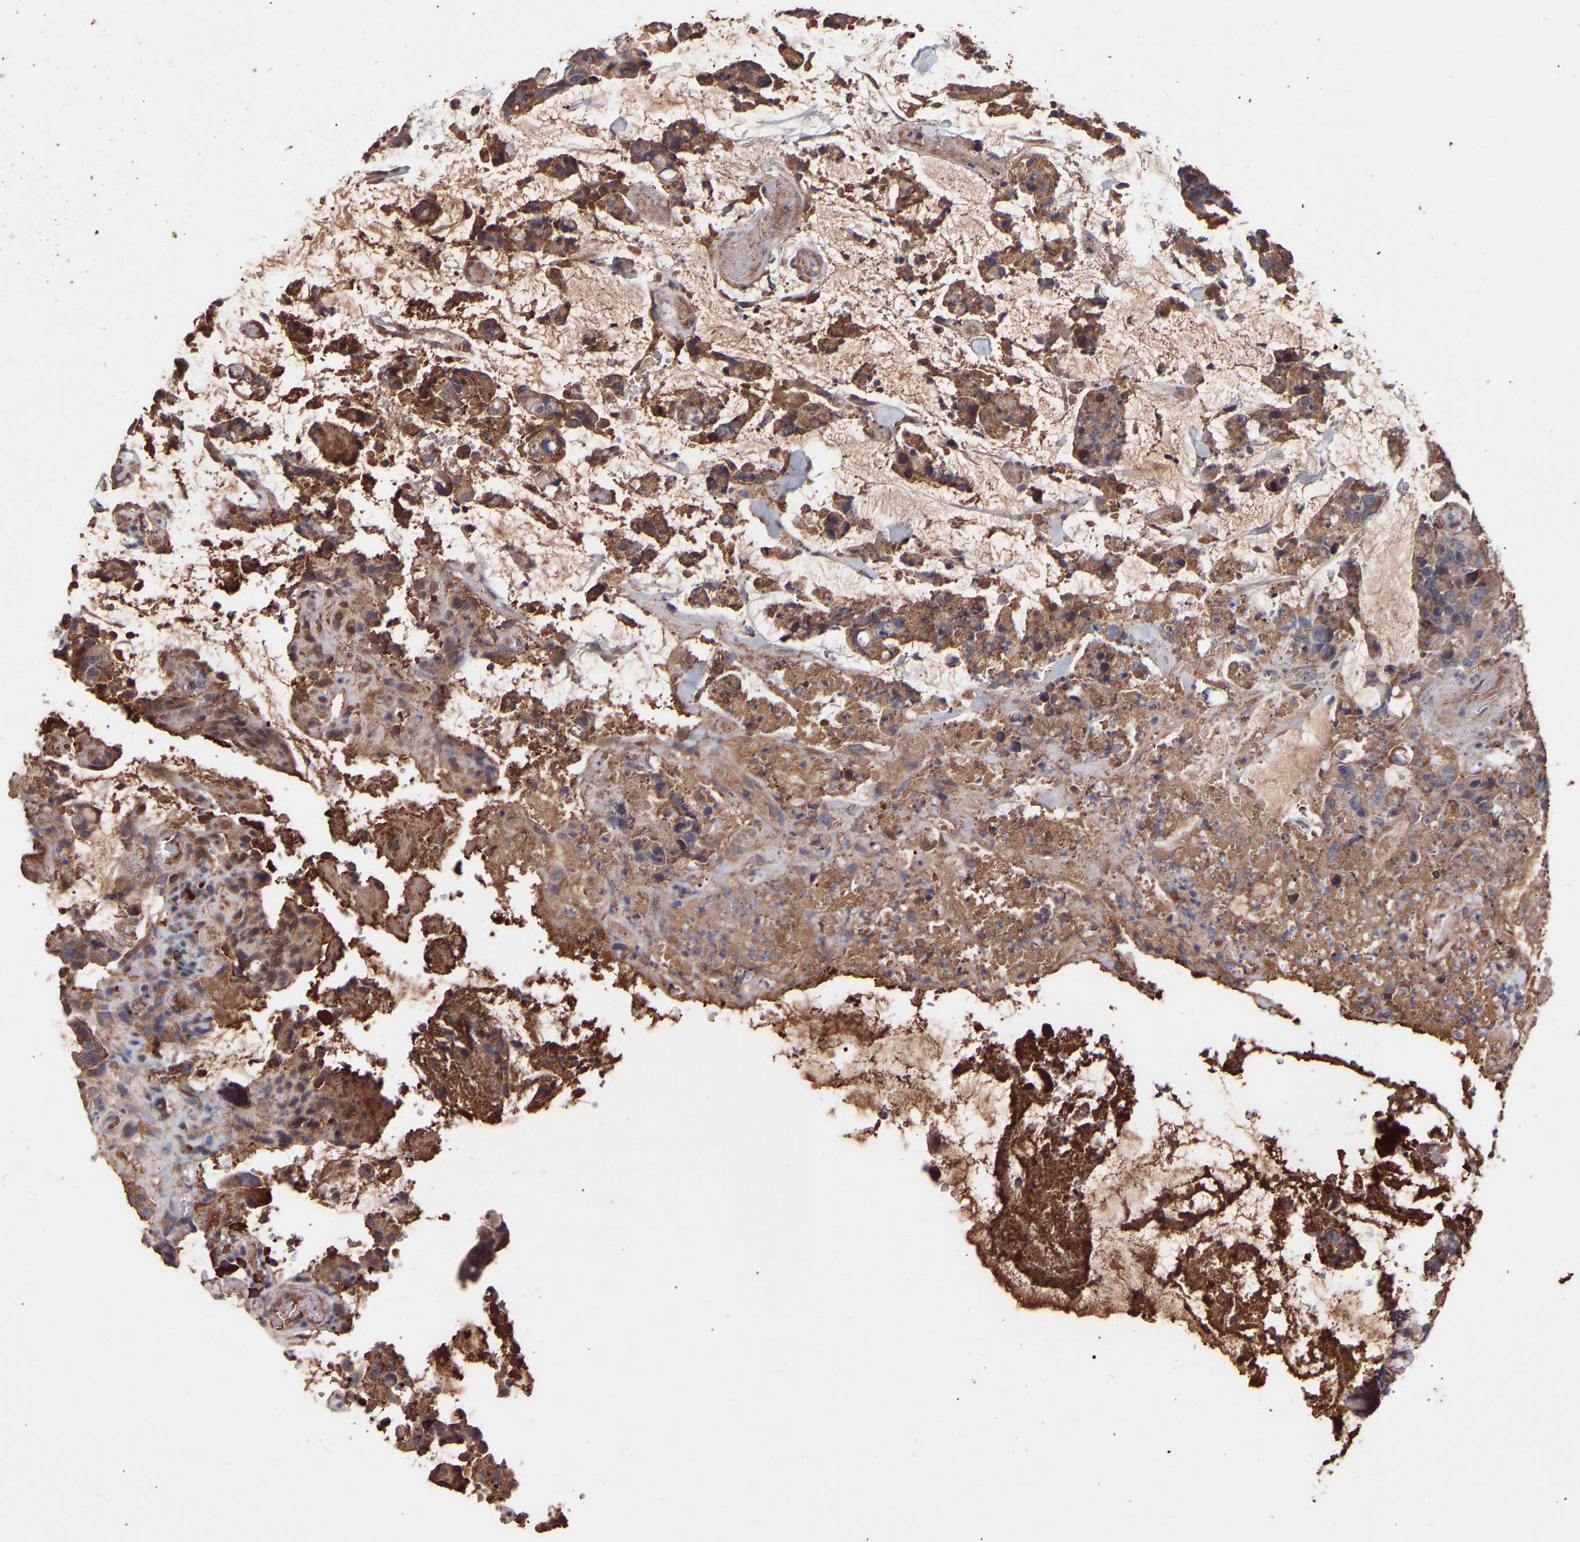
{"staining": {"intensity": "moderate", "quantity": ">75%", "location": "cytoplasmic/membranous"}, "tissue": "colorectal cancer", "cell_type": "Tumor cells", "image_type": "cancer", "snomed": [{"axis": "morphology", "description": "Adenocarcinoma, NOS"}, {"axis": "topography", "description": "Colon"}], "caption": "An image of colorectal adenocarcinoma stained for a protein displays moderate cytoplasmic/membranous brown staining in tumor cells.", "gene": "TMEM268", "patient": {"sex": "female", "age": 86}}